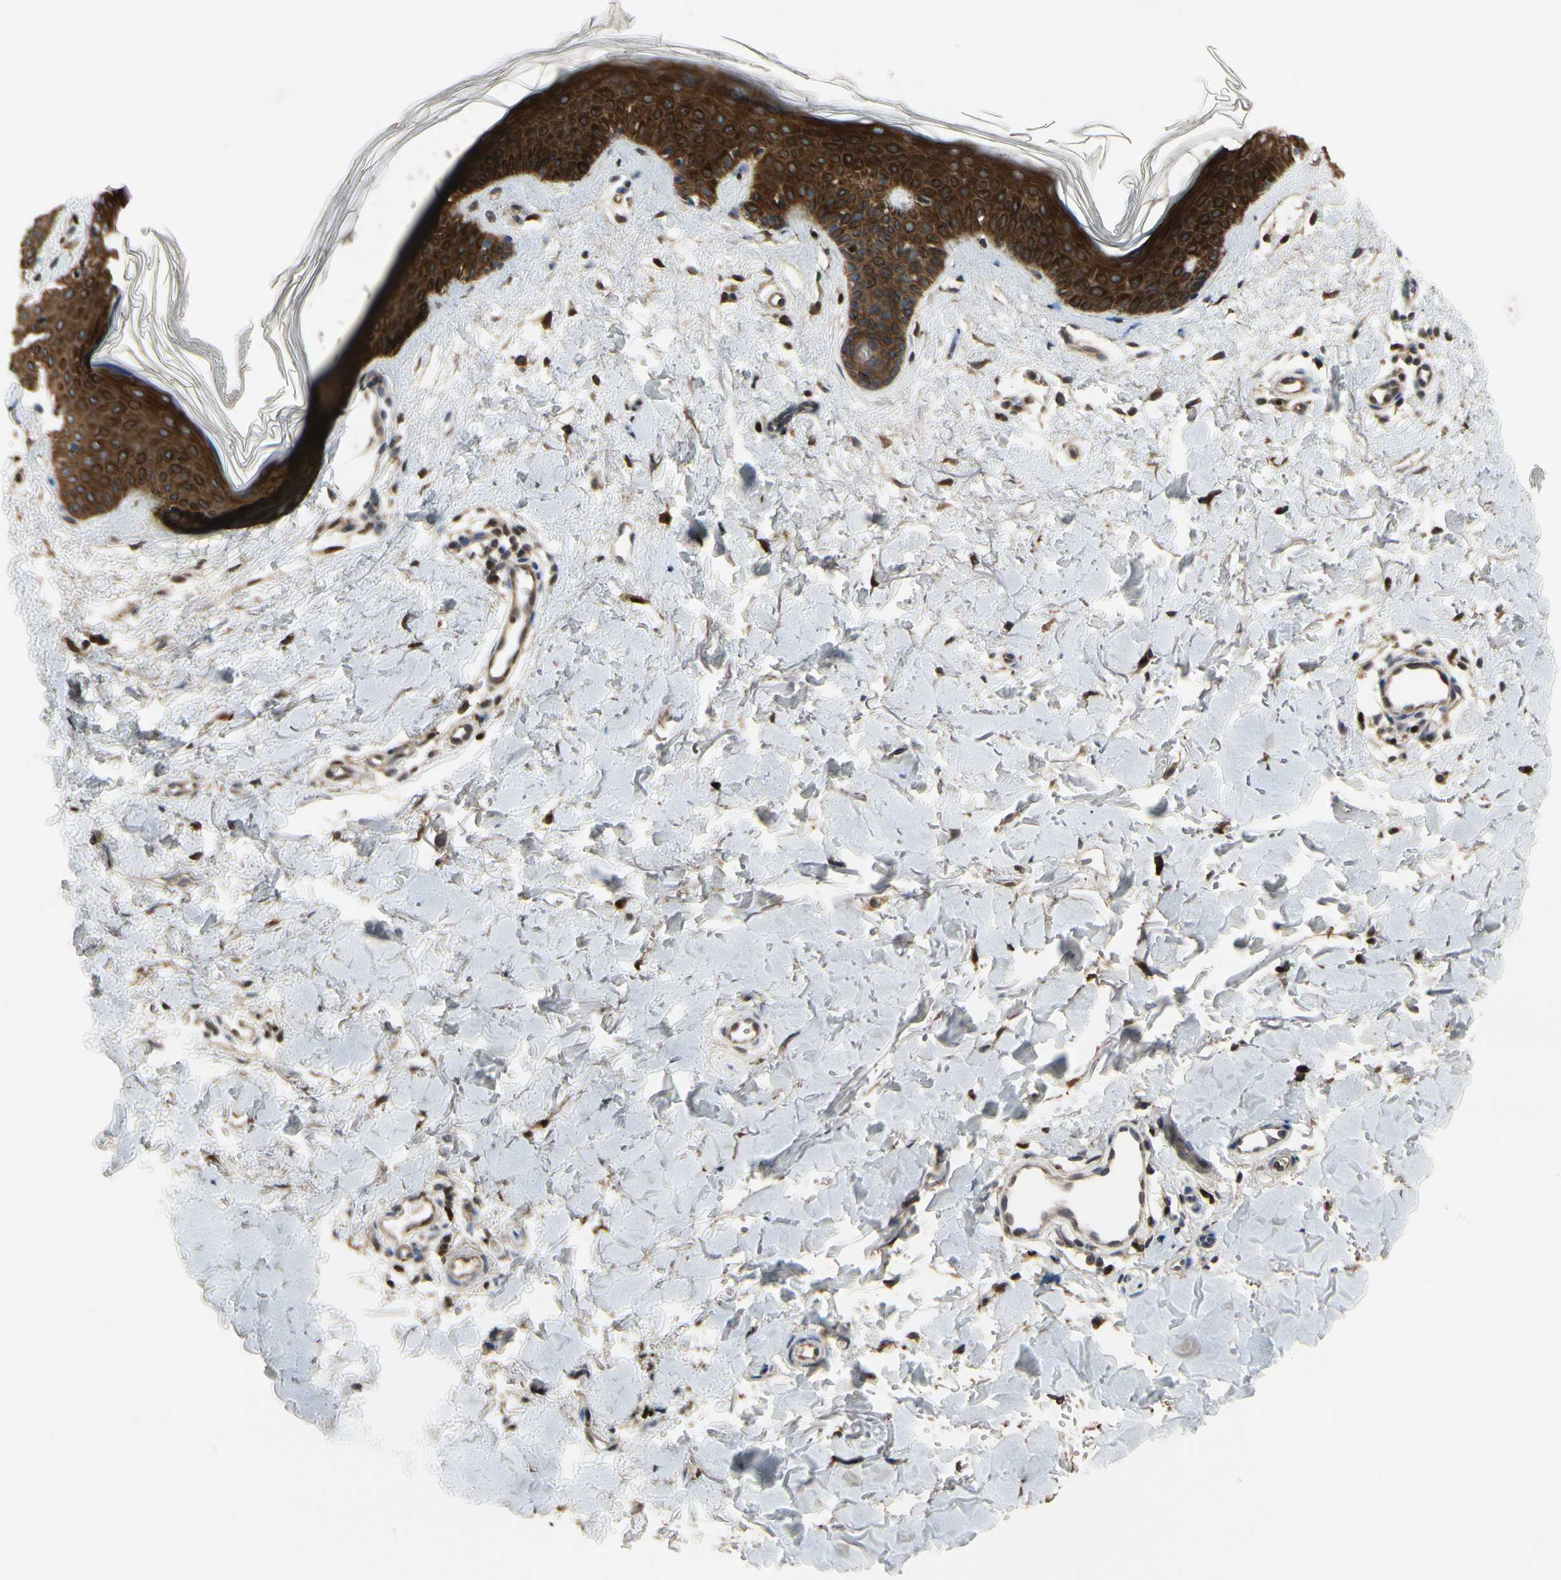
{"staining": {"intensity": "moderate", "quantity": ">75%", "location": "cytoplasmic/membranous,nuclear"}, "tissue": "skin", "cell_type": "Fibroblasts", "image_type": "normal", "snomed": [{"axis": "morphology", "description": "Normal tissue, NOS"}, {"axis": "topography", "description": "Skin"}], "caption": "A brown stain shows moderate cytoplasmic/membranous,nuclear positivity of a protein in fibroblasts of benign skin. Immunohistochemistry stains the protein in brown and the nuclei are stained blue.", "gene": "CGREF1", "patient": {"sex": "female", "age": 56}}